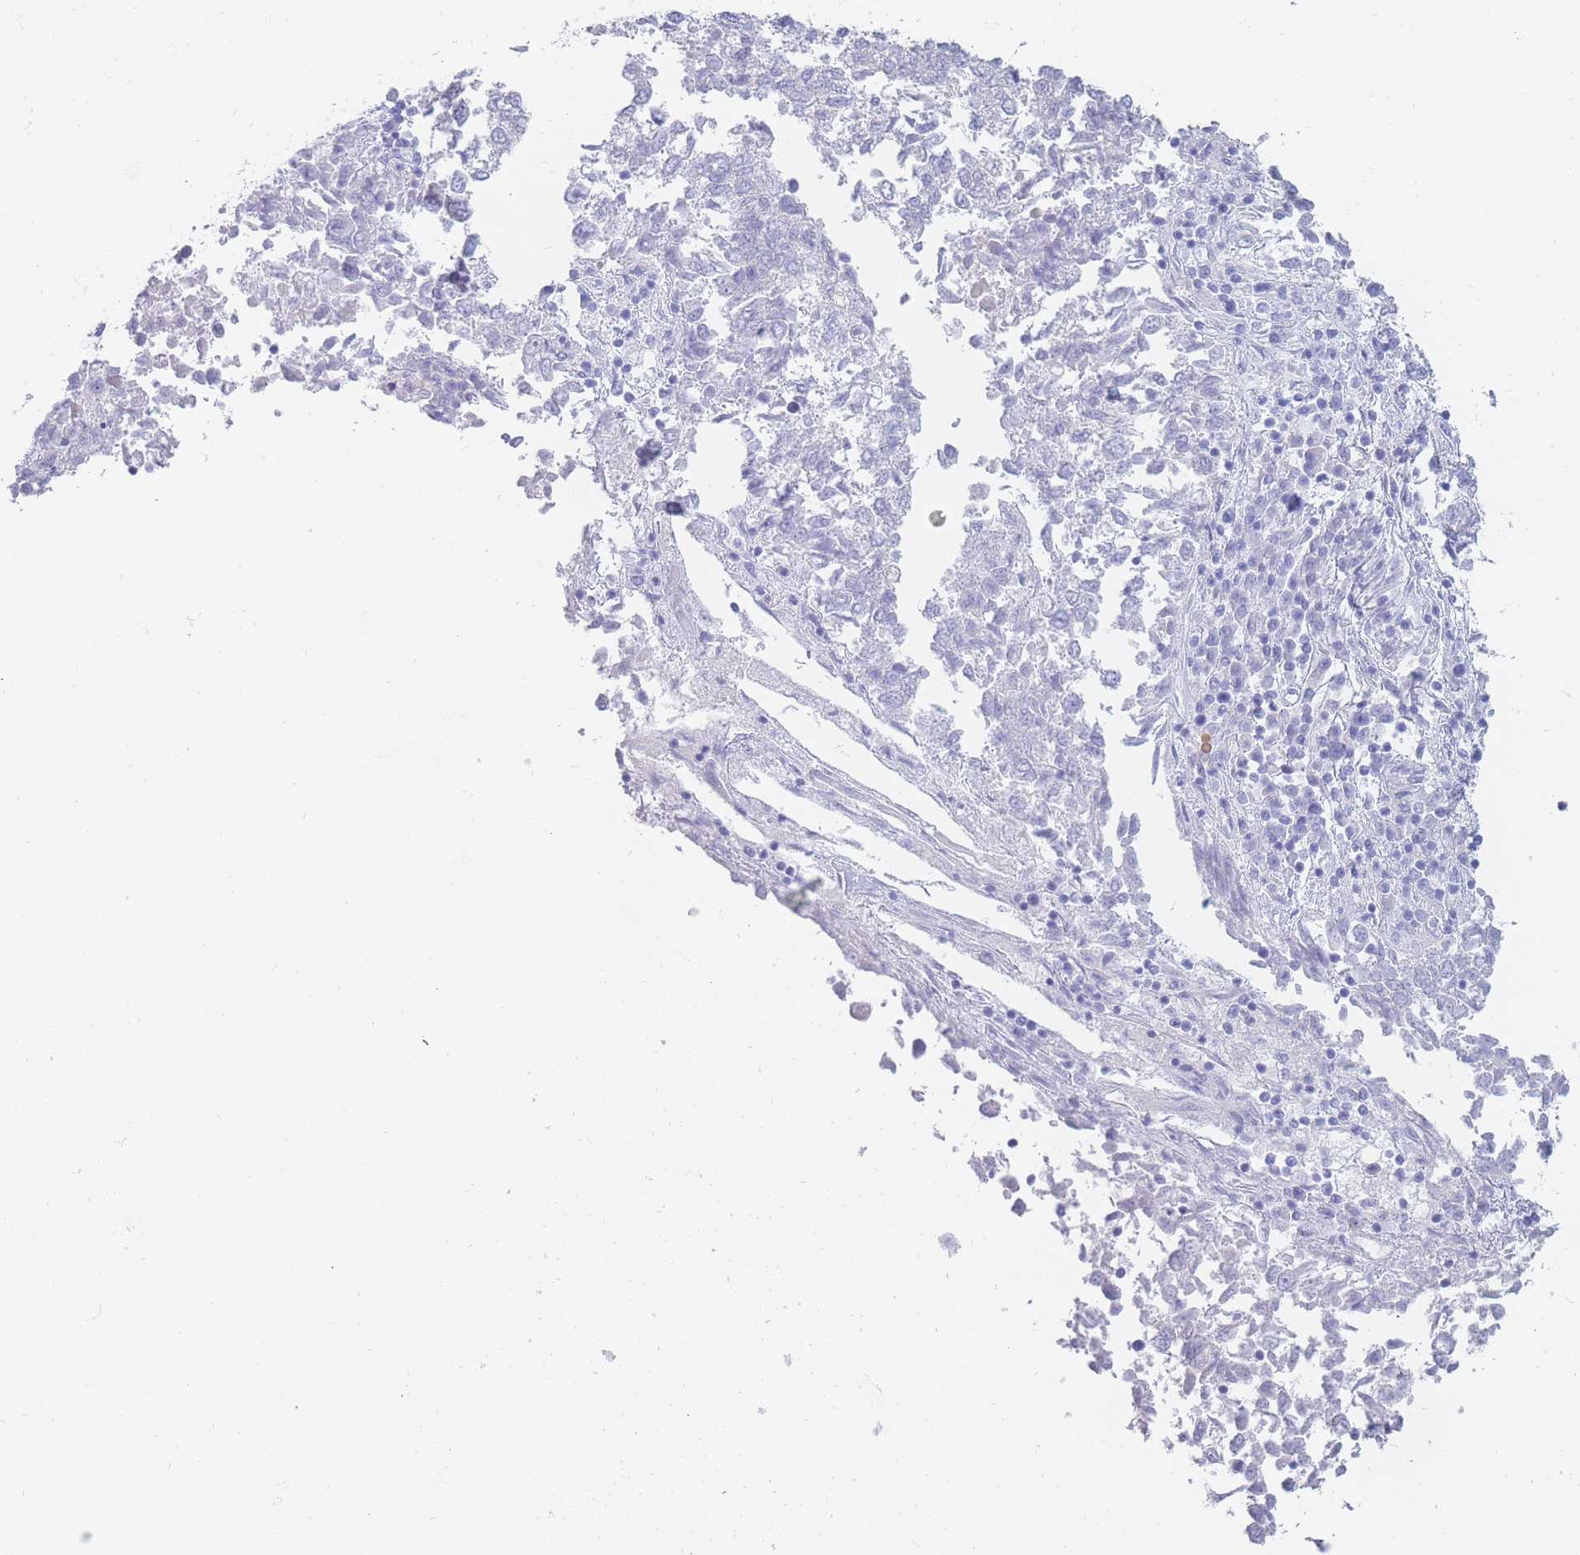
{"staining": {"intensity": "negative", "quantity": "none", "location": "none"}, "tissue": "lung cancer", "cell_type": "Tumor cells", "image_type": "cancer", "snomed": [{"axis": "morphology", "description": "Squamous cell carcinoma, NOS"}, {"axis": "topography", "description": "Lung"}], "caption": "This is an immunohistochemistry histopathology image of human lung cancer (squamous cell carcinoma). There is no staining in tumor cells.", "gene": "PSMB5", "patient": {"sex": "male", "age": 73}}